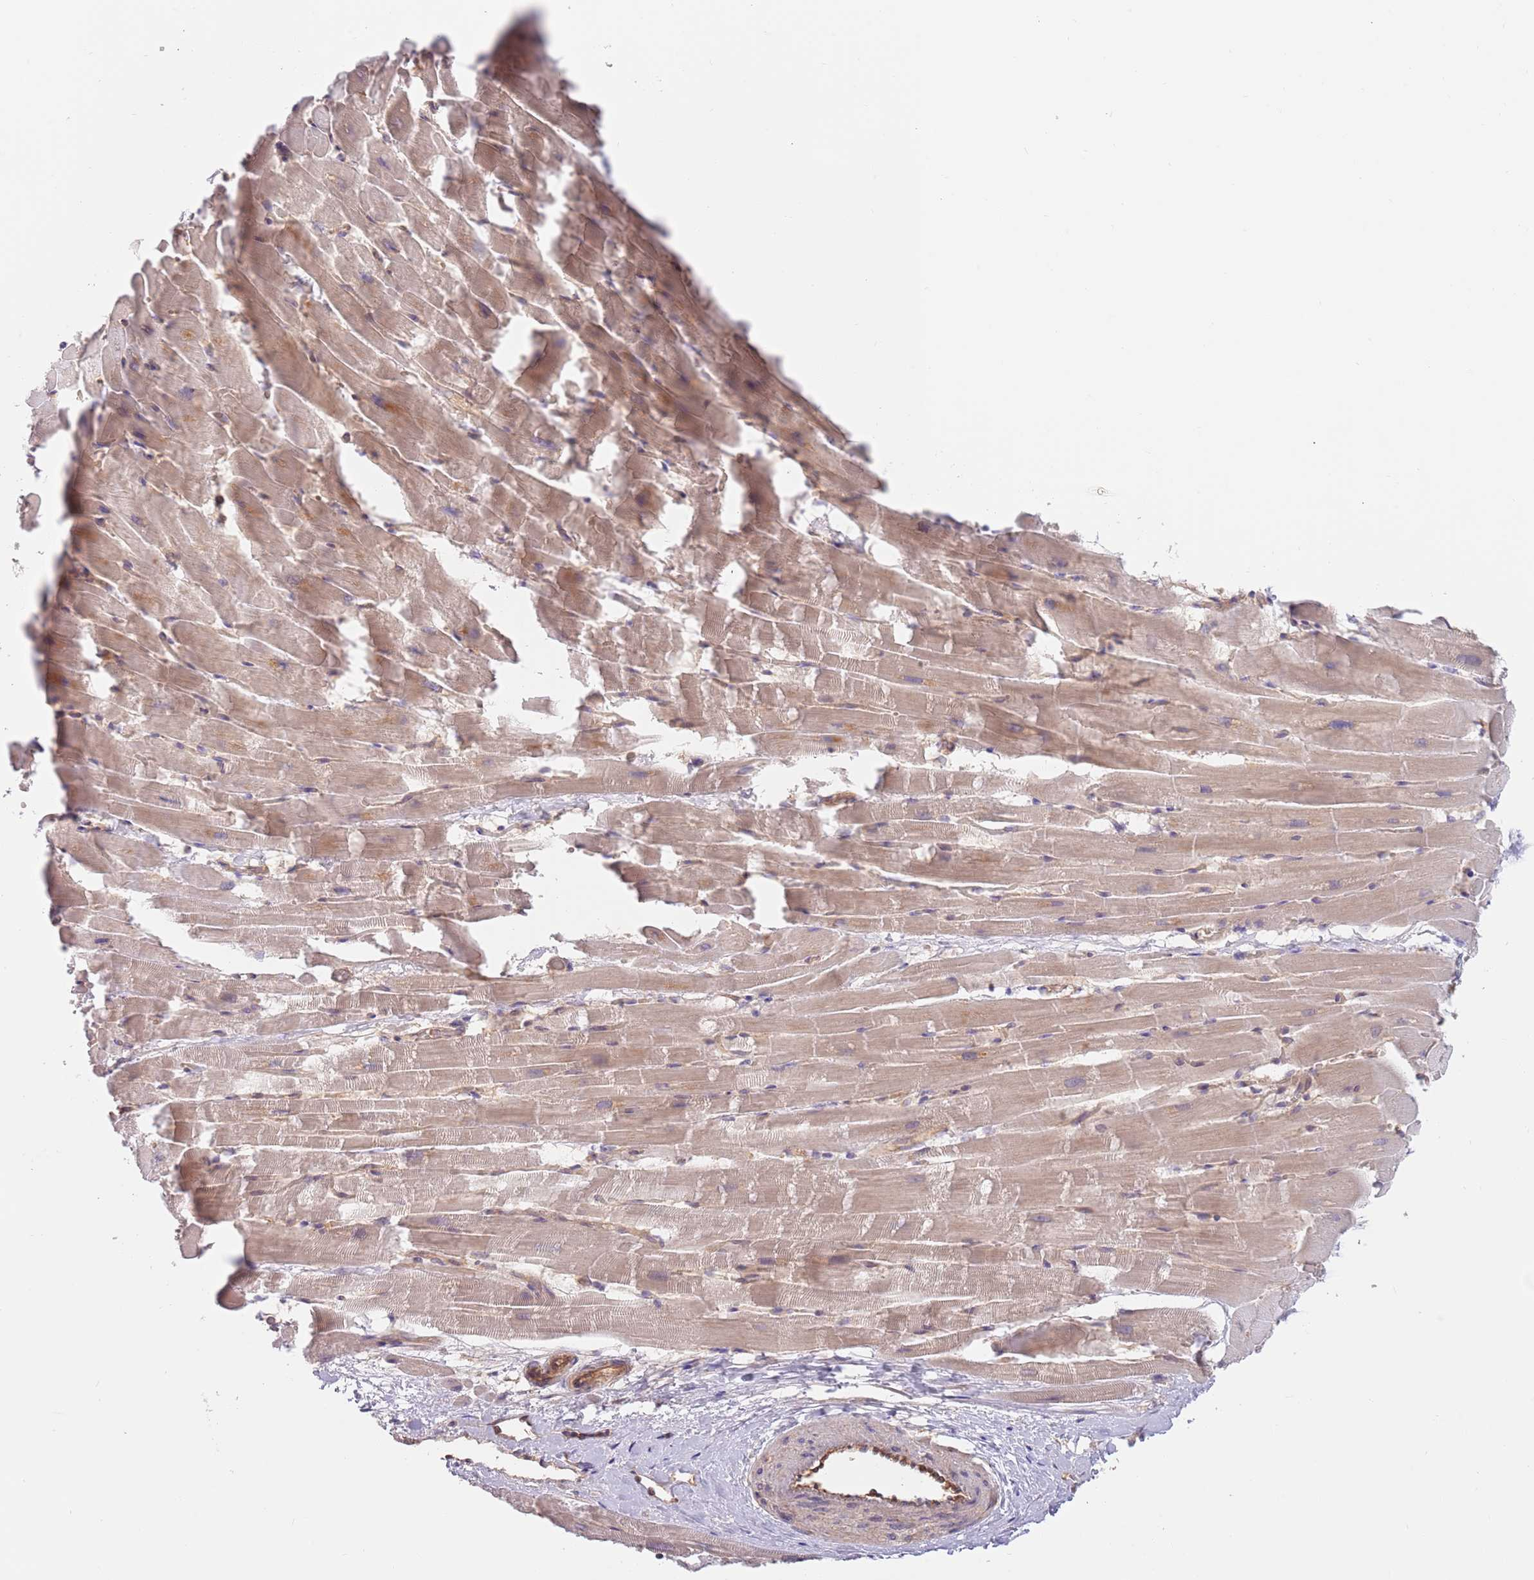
{"staining": {"intensity": "weak", "quantity": "25%-75%", "location": "cytoplasmic/membranous"}, "tissue": "heart muscle", "cell_type": "Cardiomyocytes", "image_type": "normal", "snomed": [{"axis": "morphology", "description": "Normal tissue, NOS"}, {"axis": "topography", "description": "Heart"}], "caption": "IHC micrograph of benign heart muscle stained for a protein (brown), which reveals low levels of weak cytoplasmic/membranous positivity in approximately 25%-75% of cardiomyocytes.", "gene": "GUK1", "patient": {"sex": "male", "age": 37}}